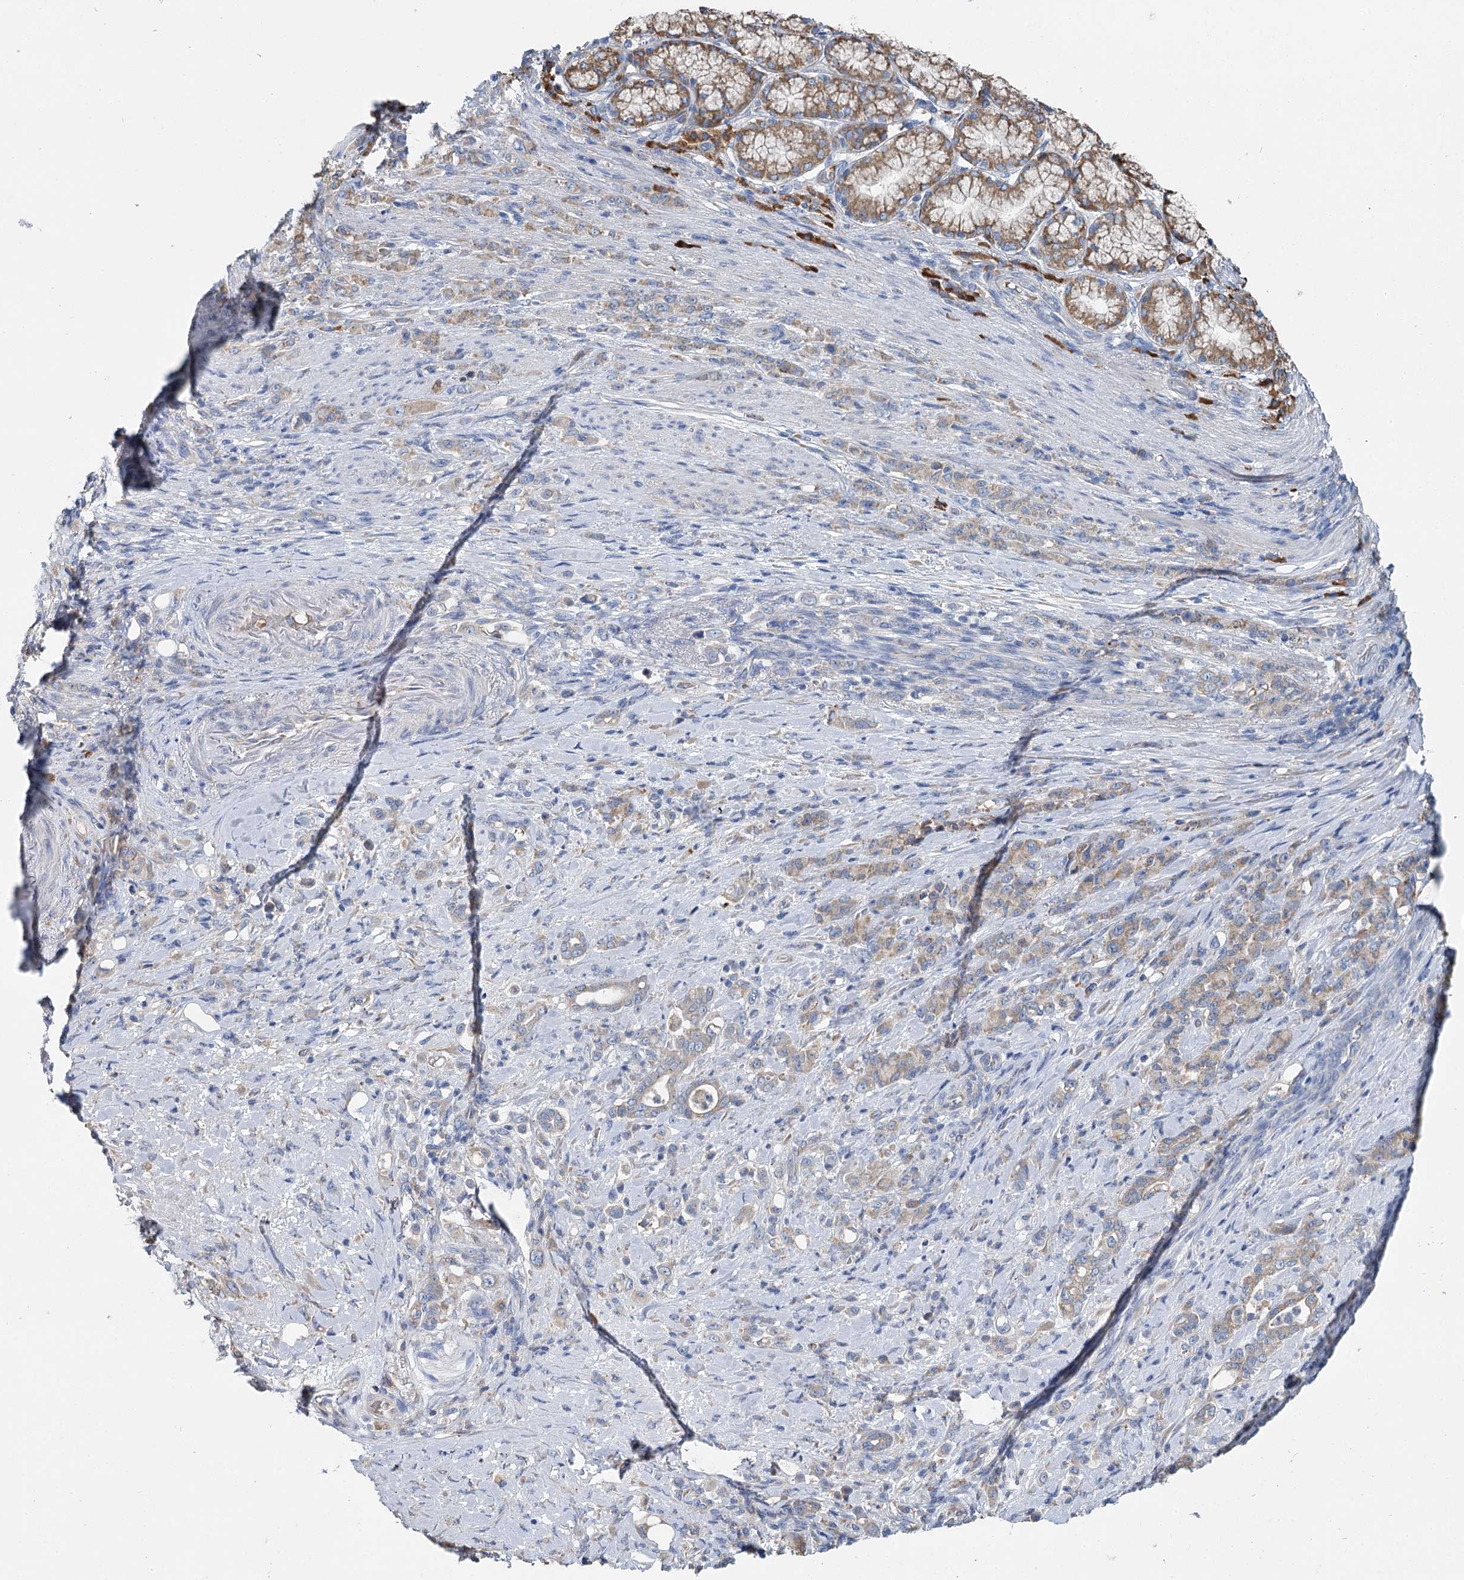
{"staining": {"intensity": "weak", "quantity": "25%-75%", "location": "cytoplasmic/membranous"}, "tissue": "stomach cancer", "cell_type": "Tumor cells", "image_type": "cancer", "snomed": [{"axis": "morphology", "description": "Adenocarcinoma, NOS"}, {"axis": "topography", "description": "Stomach"}], "caption": "IHC (DAB (3,3'-diaminobenzidine)) staining of human stomach adenocarcinoma demonstrates weak cytoplasmic/membranous protein staining in about 25%-75% of tumor cells. (DAB IHC with brightfield microscopy, high magnification).", "gene": "ANKRD16", "patient": {"sex": "female", "age": 79}}